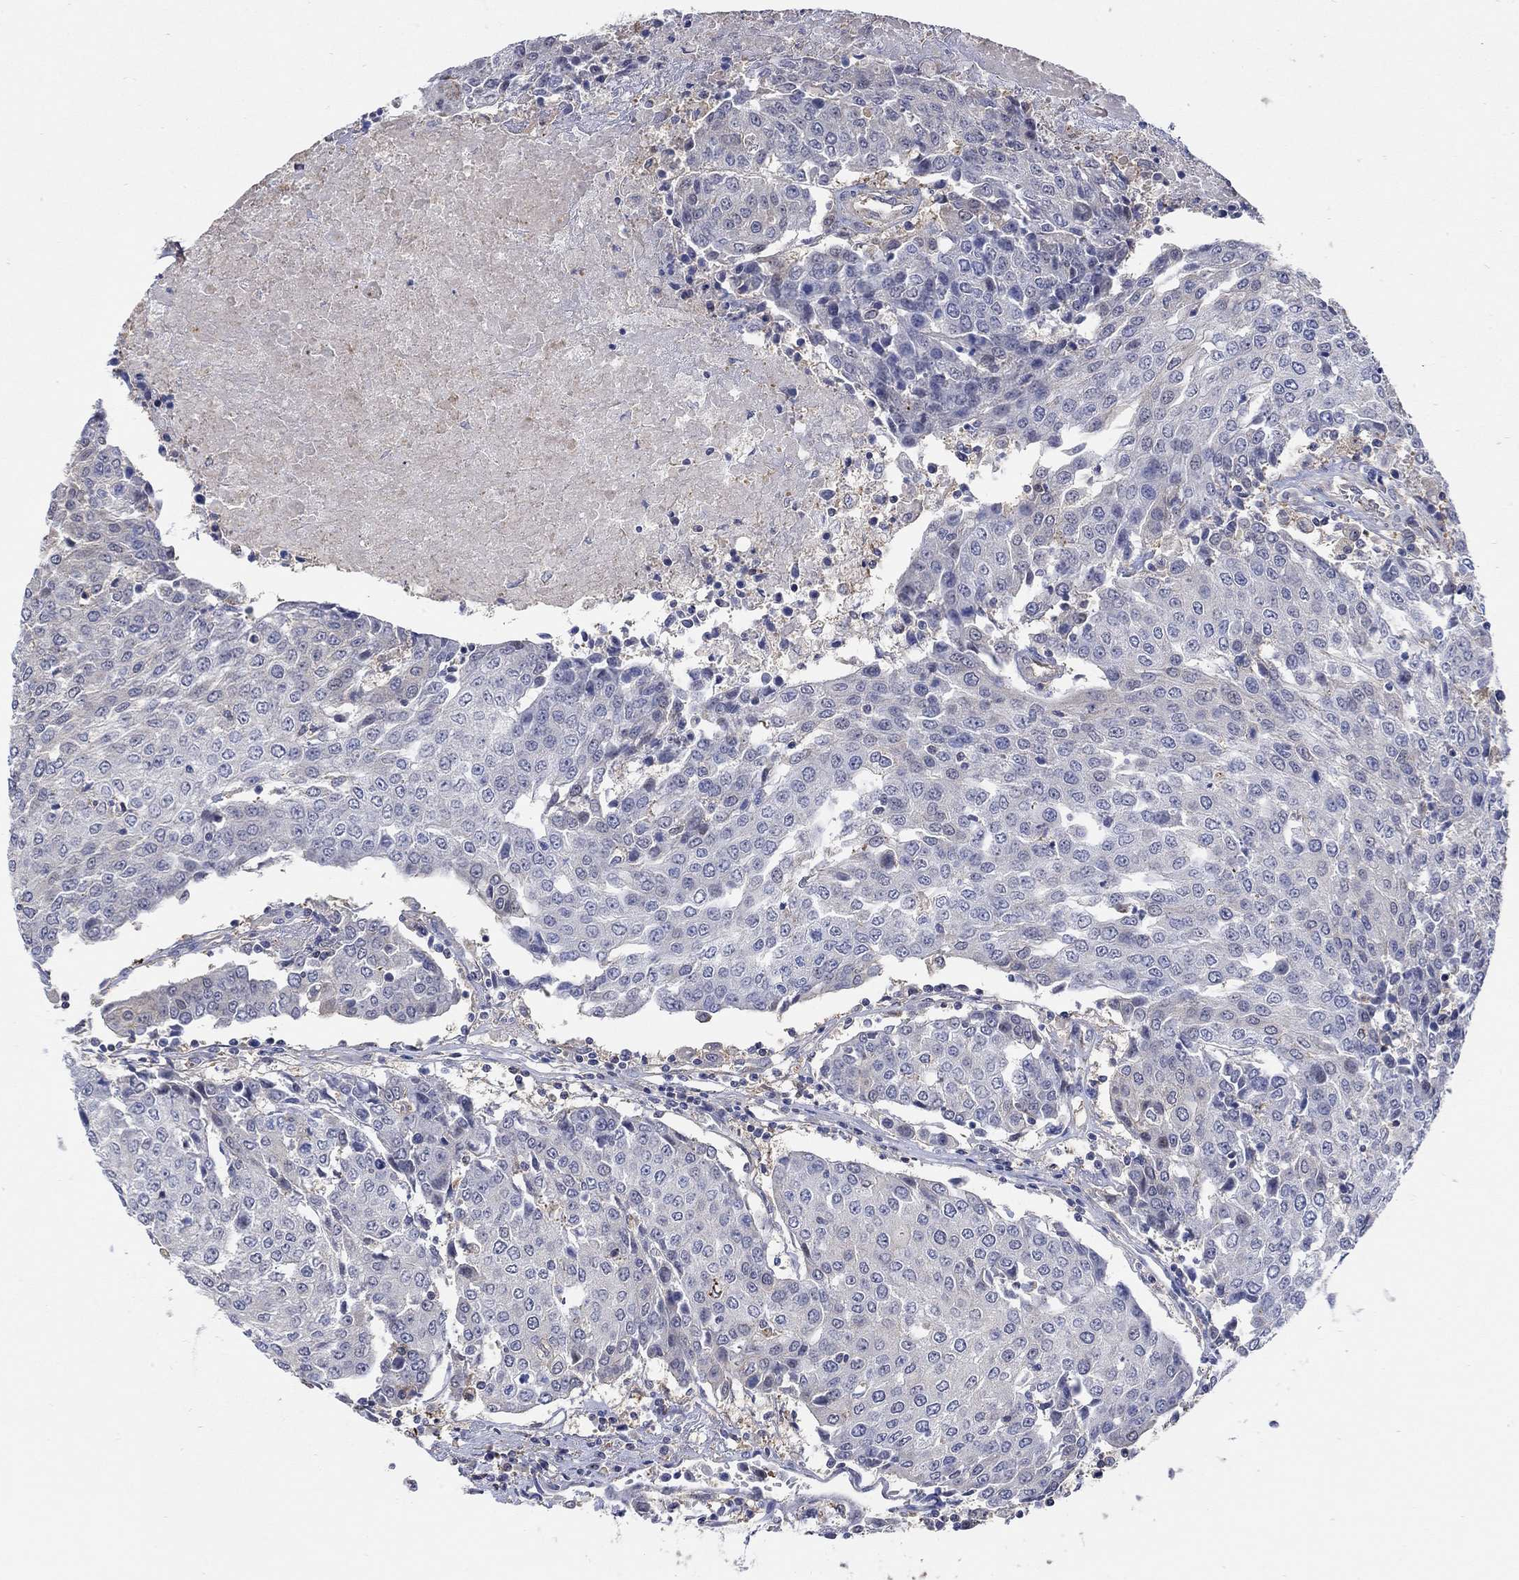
{"staining": {"intensity": "negative", "quantity": "none", "location": "none"}, "tissue": "urothelial cancer", "cell_type": "Tumor cells", "image_type": "cancer", "snomed": [{"axis": "morphology", "description": "Urothelial carcinoma, High grade"}, {"axis": "topography", "description": "Urinary bladder"}], "caption": "There is no significant staining in tumor cells of urothelial cancer.", "gene": "TEKT3", "patient": {"sex": "female", "age": 85}}